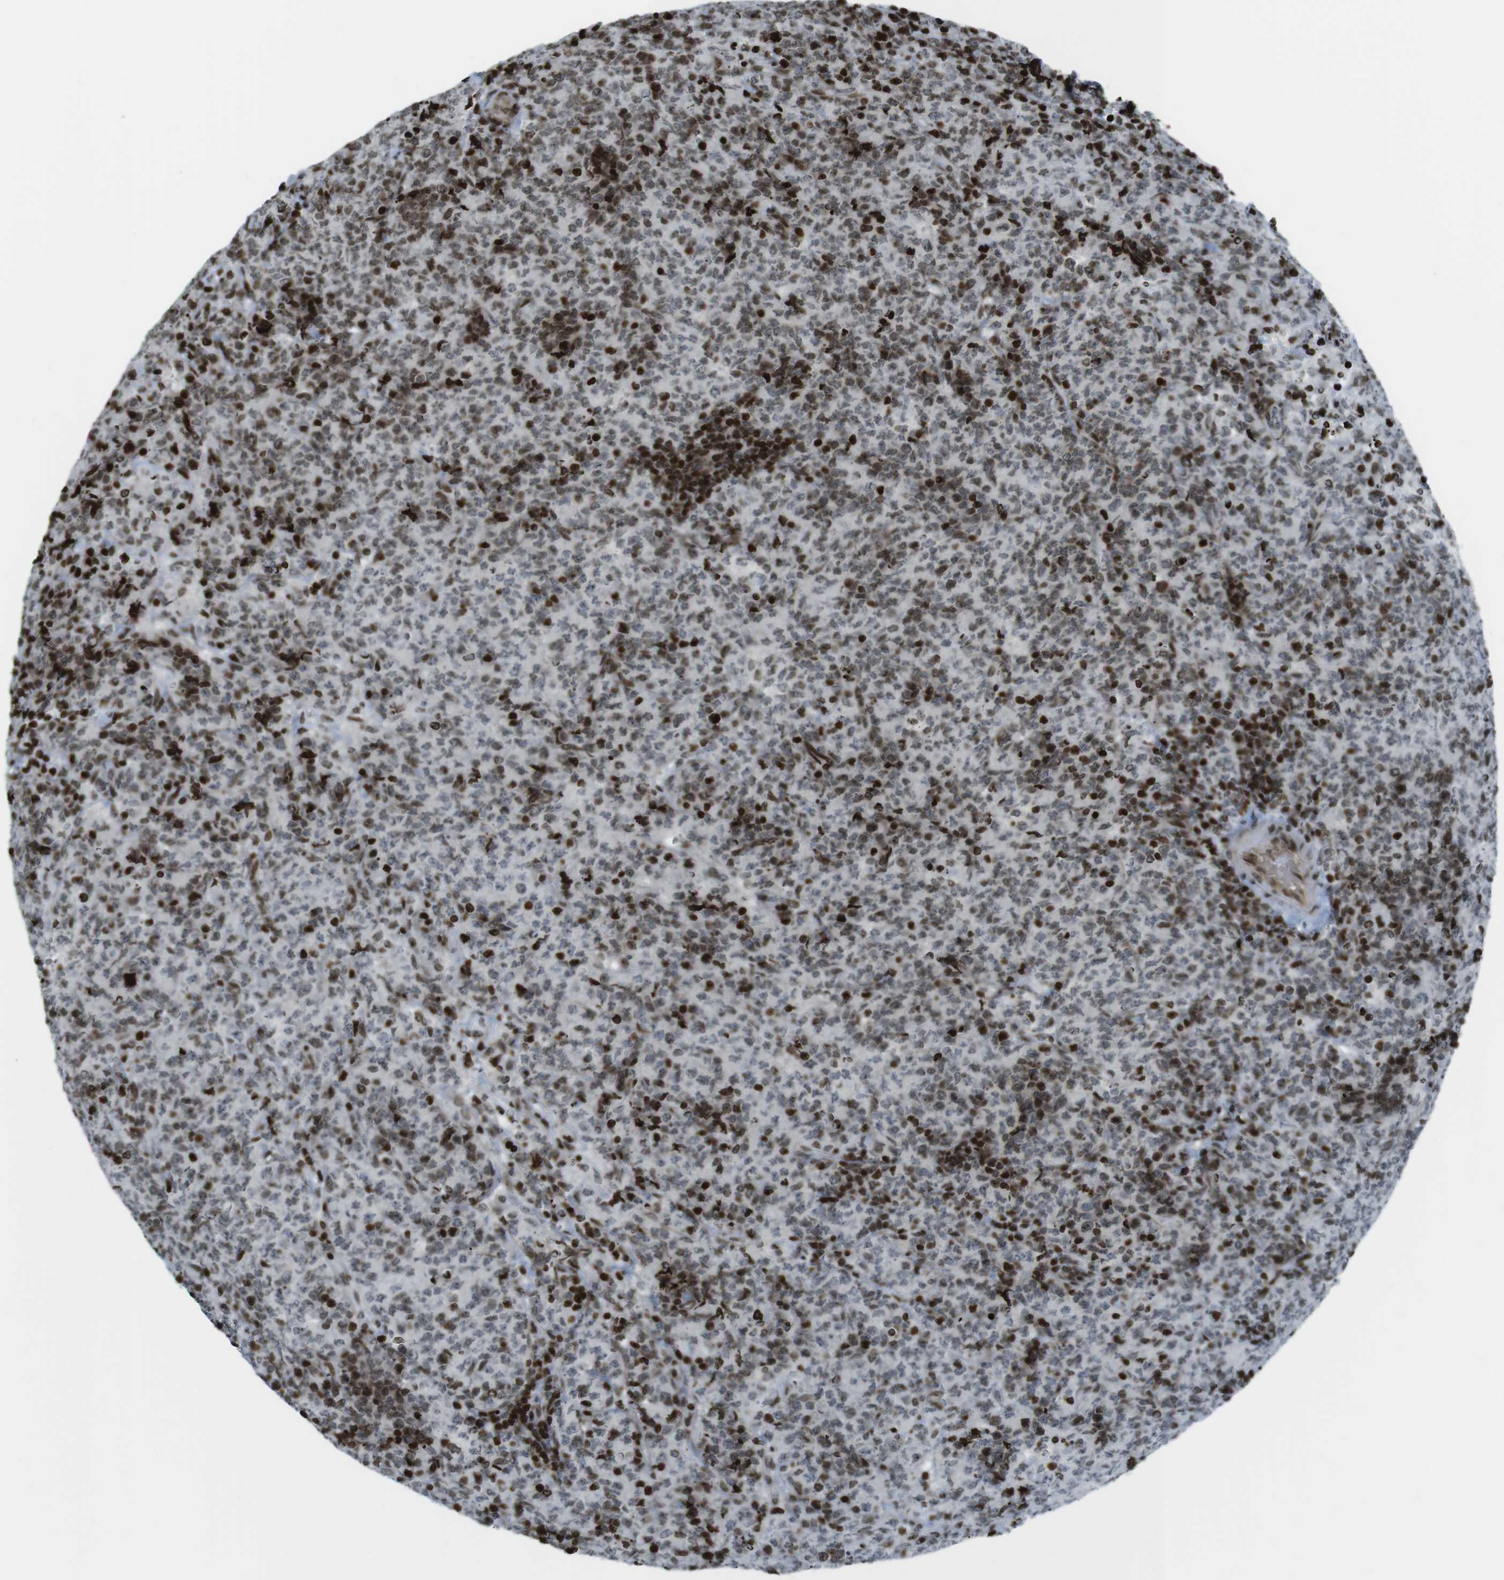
{"staining": {"intensity": "strong", "quantity": "25%-75%", "location": "nuclear"}, "tissue": "lymphoma", "cell_type": "Tumor cells", "image_type": "cancer", "snomed": [{"axis": "morphology", "description": "Malignant lymphoma, non-Hodgkin's type, High grade"}, {"axis": "topography", "description": "Tonsil"}], "caption": "High-power microscopy captured an immunohistochemistry micrograph of malignant lymphoma, non-Hodgkin's type (high-grade), revealing strong nuclear expression in about 25%-75% of tumor cells.", "gene": "H2AC8", "patient": {"sex": "female", "age": 36}}